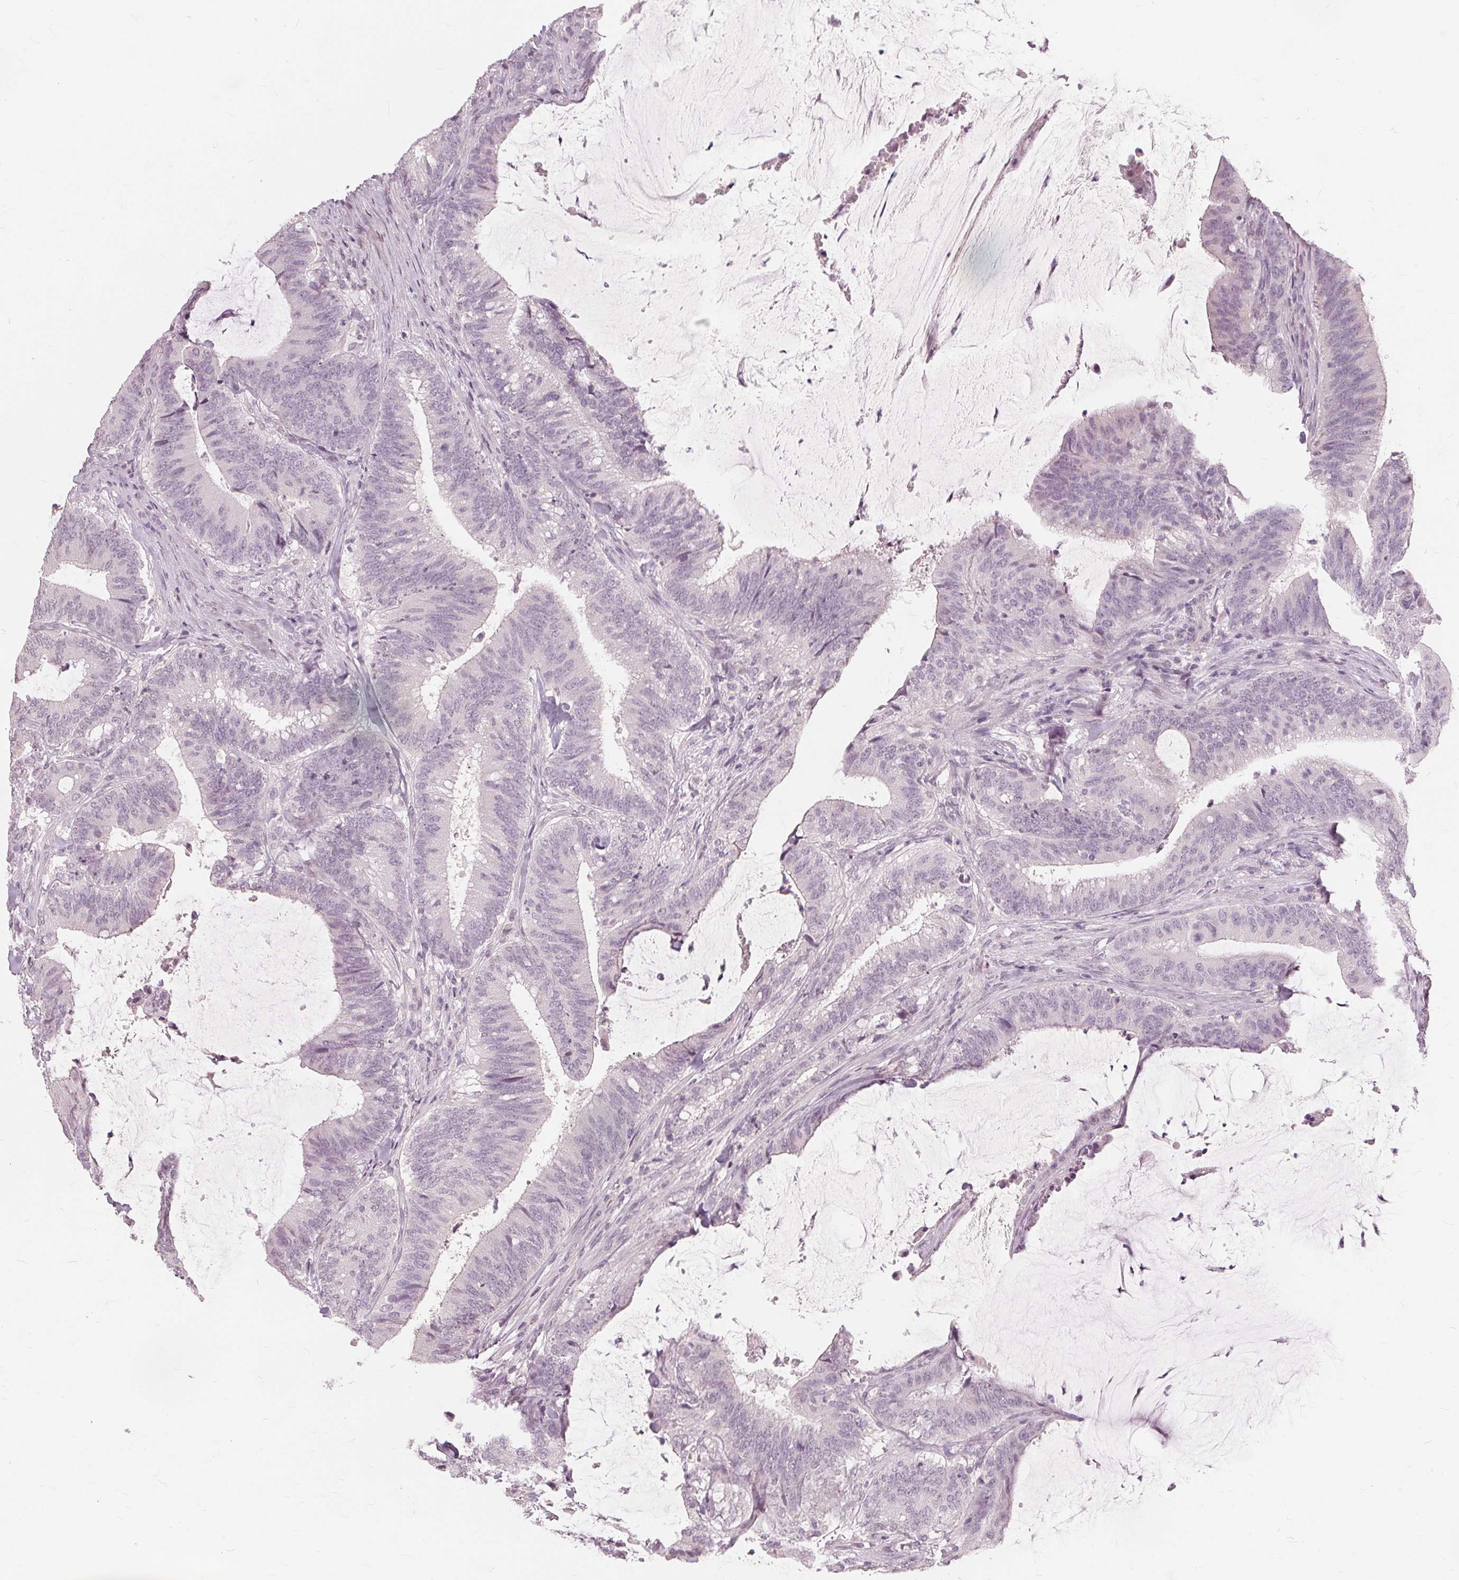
{"staining": {"intensity": "negative", "quantity": "none", "location": "none"}, "tissue": "colorectal cancer", "cell_type": "Tumor cells", "image_type": "cancer", "snomed": [{"axis": "morphology", "description": "Adenocarcinoma, NOS"}, {"axis": "topography", "description": "Colon"}], "caption": "Immunohistochemistry (IHC) of human colorectal cancer (adenocarcinoma) shows no staining in tumor cells.", "gene": "SFTPD", "patient": {"sex": "female", "age": 43}}